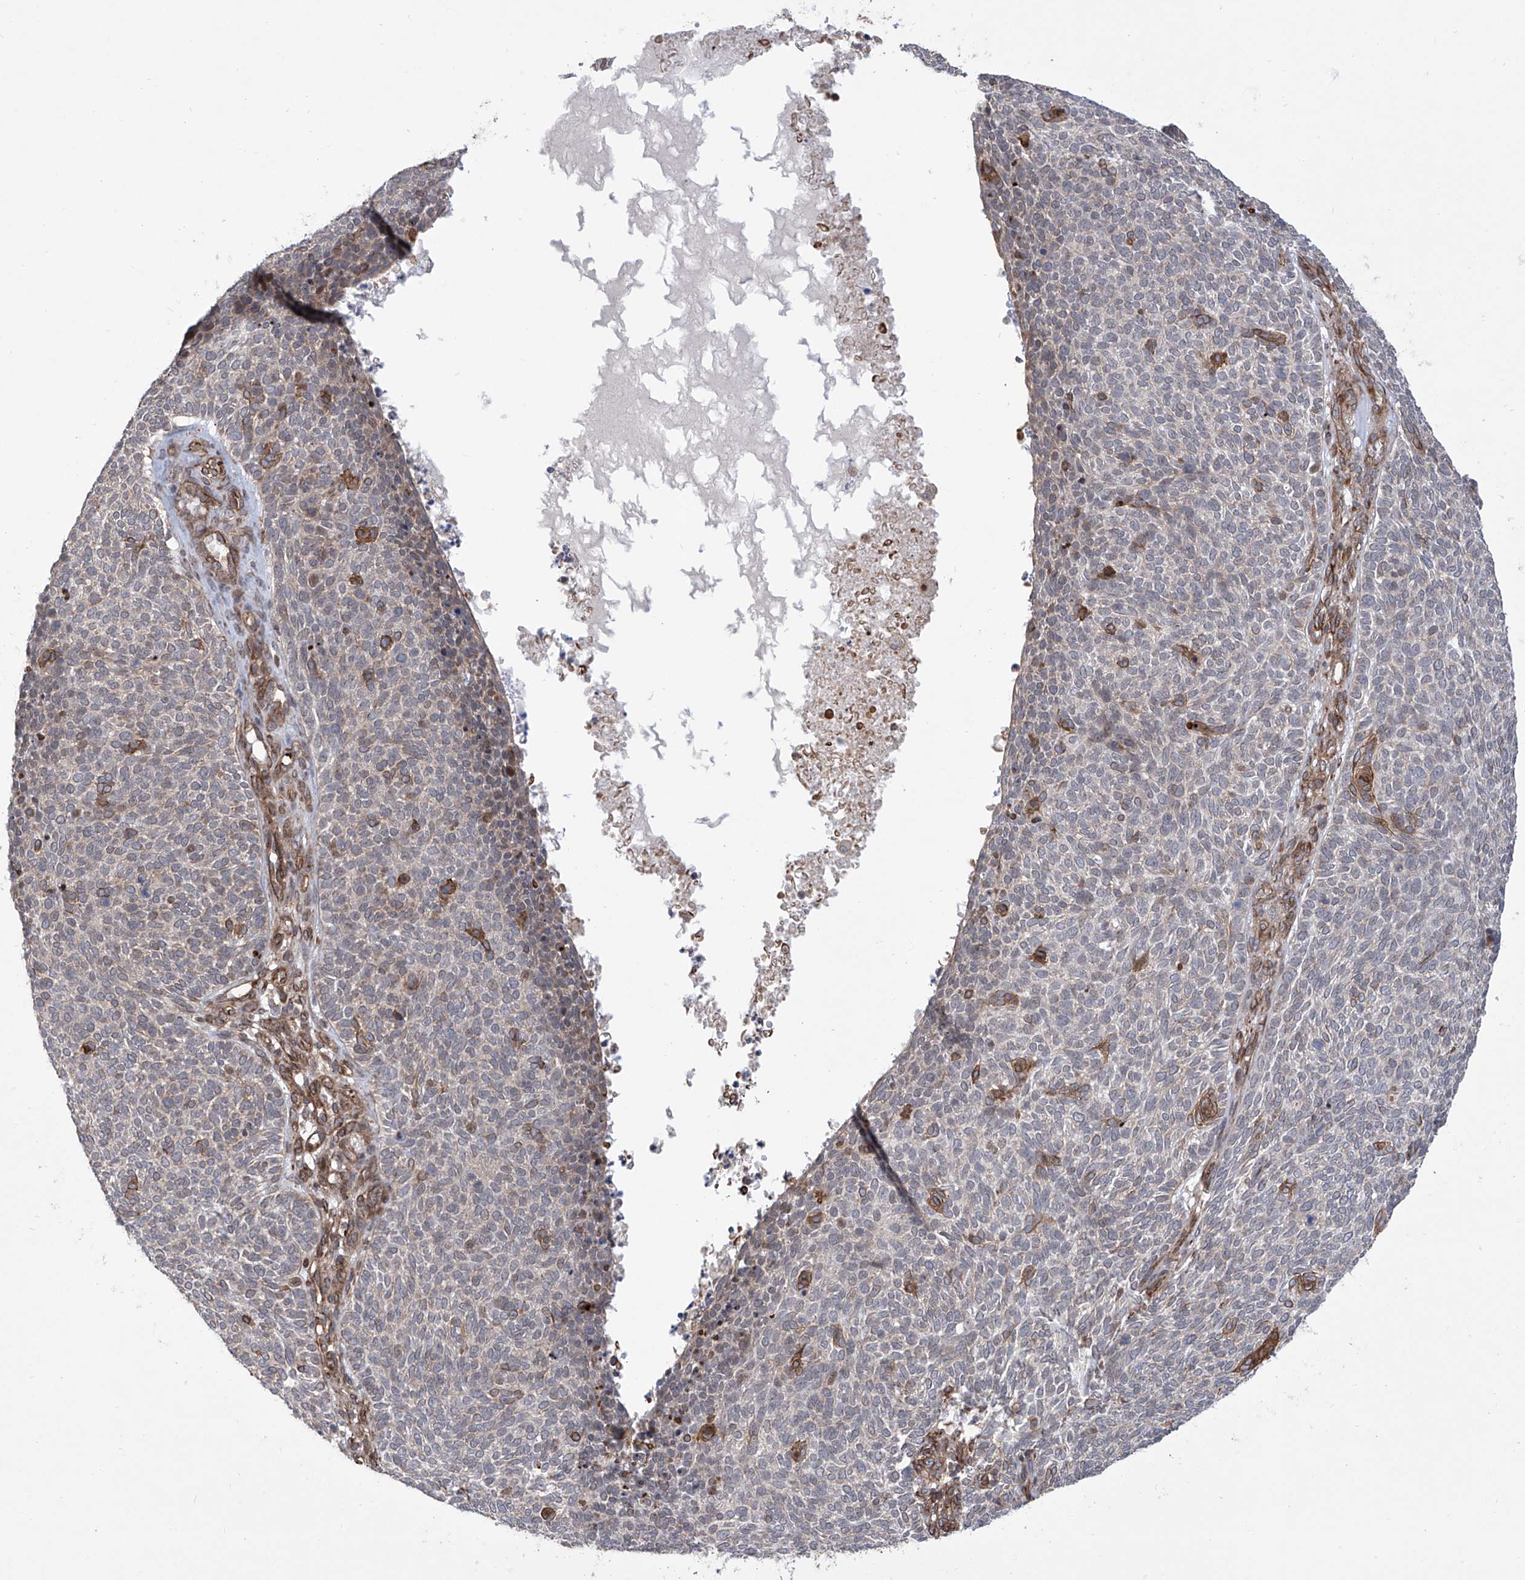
{"staining": {"intensity": "negative", "quantity": "none", "location": "none"}, "tissue": "skin cancer", "cell_type": "Tumor cells", "image_type": "cancer", "snomed": [{"axis": "morphology", "description": "Squamous cell carcinoma, NOS"}, {"axis": "topography", "description": "Skin"}], "caption": "Immunohistochemistry image of neoplastic tissue: human skin squamous cell carcinoma stained with DAB (3,3'-diaminobenzidine) exhibits no significant protein positivity in tumor cells.", "gene": "APAF1", "patient": {"sex": "female", "age": 90}}